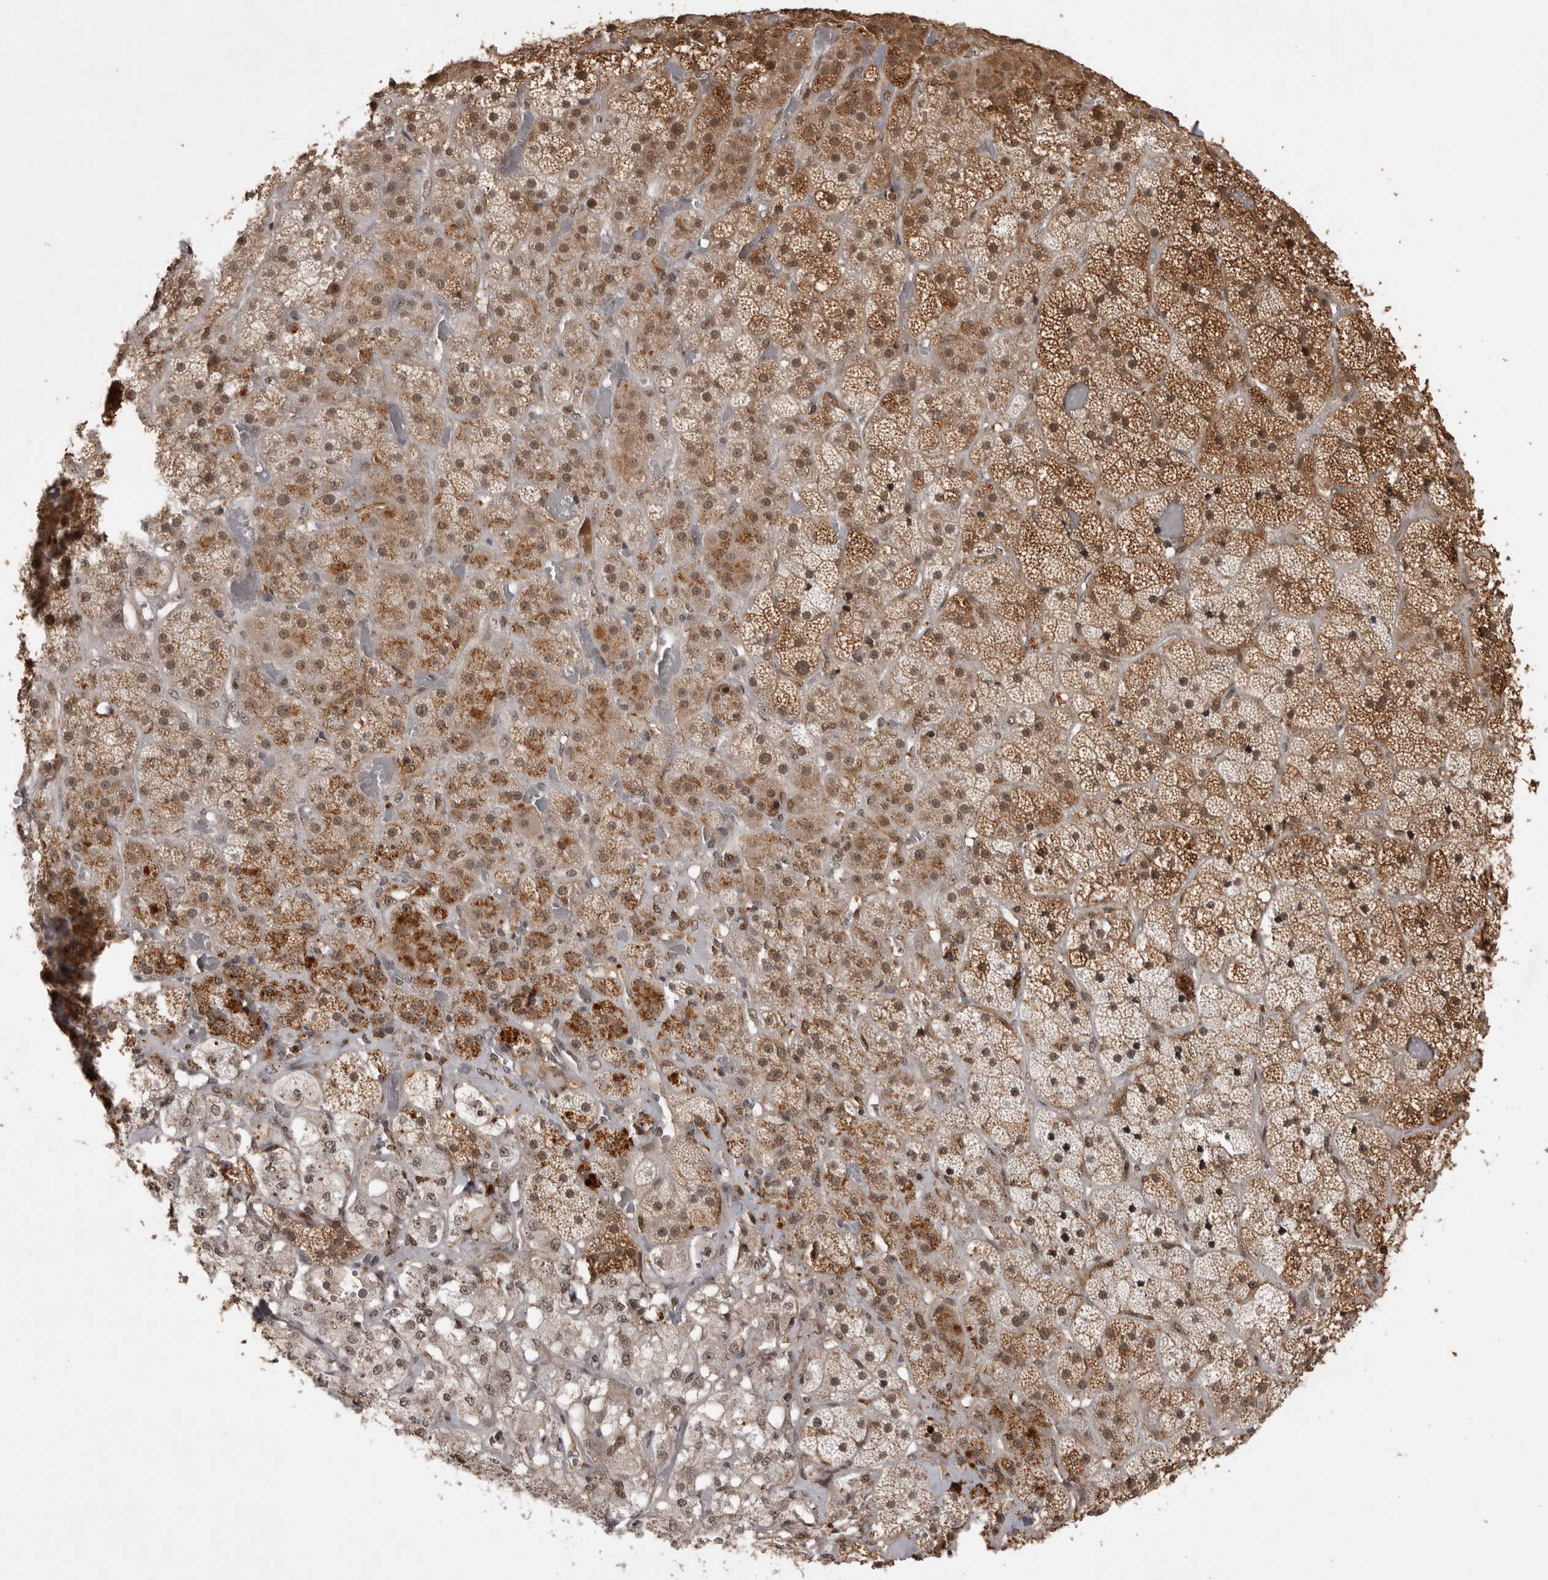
{"staining": {"intensity": "strong", "quantity": ">75%", "location": "cytoplasmic/membranous,nuclear"}, "tissue": "adrenal gland", "cell_type": "Glandular cells", "image_type": "normal", "snomed": [{"axis": "morphology", "description": "Normal tissue, NOS"}, {"axis": "topography", "description": "Adrenal gland"}], "caption": "Adrenal gland was stained to show a protein in brown. There is high levels of strong cytoplasmic/membranous,nuclear staining in about >75% of glandular cells. (brown staining indicates protein expression, while blue staining denotes nuclei).", "gene": "CBLL1", "patient": {"sex": "male", "age": 57}}